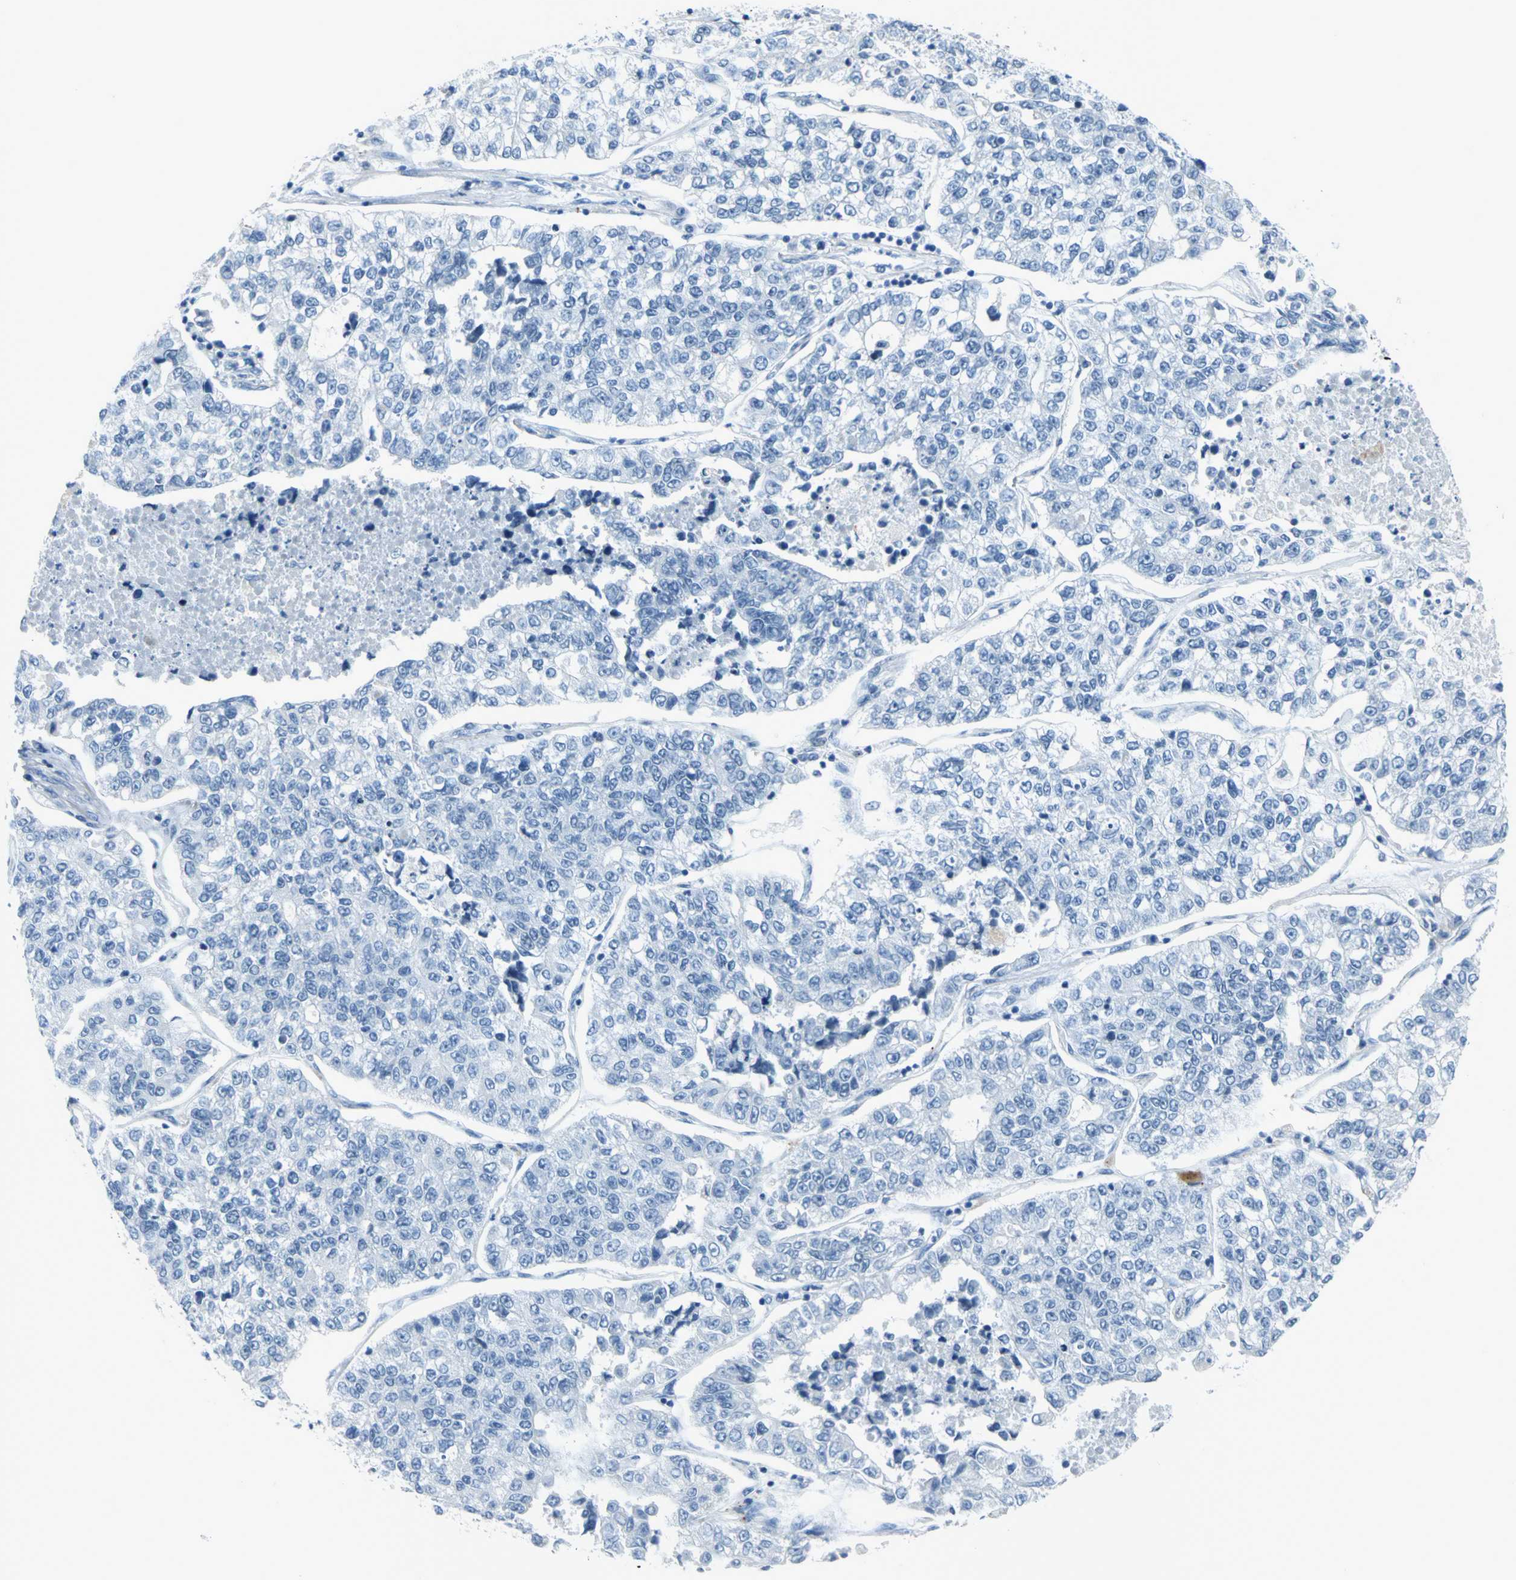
{"staining": {"intensity": "negative", "quantity": "none", "location": "none"}, "tissue": "lung cancer", "cell_type": "Tumor cells", "image_type": "cancer", "snomed": [{"axis": "morphology", "description": "Adenocarcinoma, NOS"}, {"axis": "topography", "description": "Lung"}], "caption": "This is an immunohistochemistry image of adenocarcinoma (lung). There is no expression in tumor cells.", "gene": "MCM3", "patient": {"sex": "male", "age": 49}}